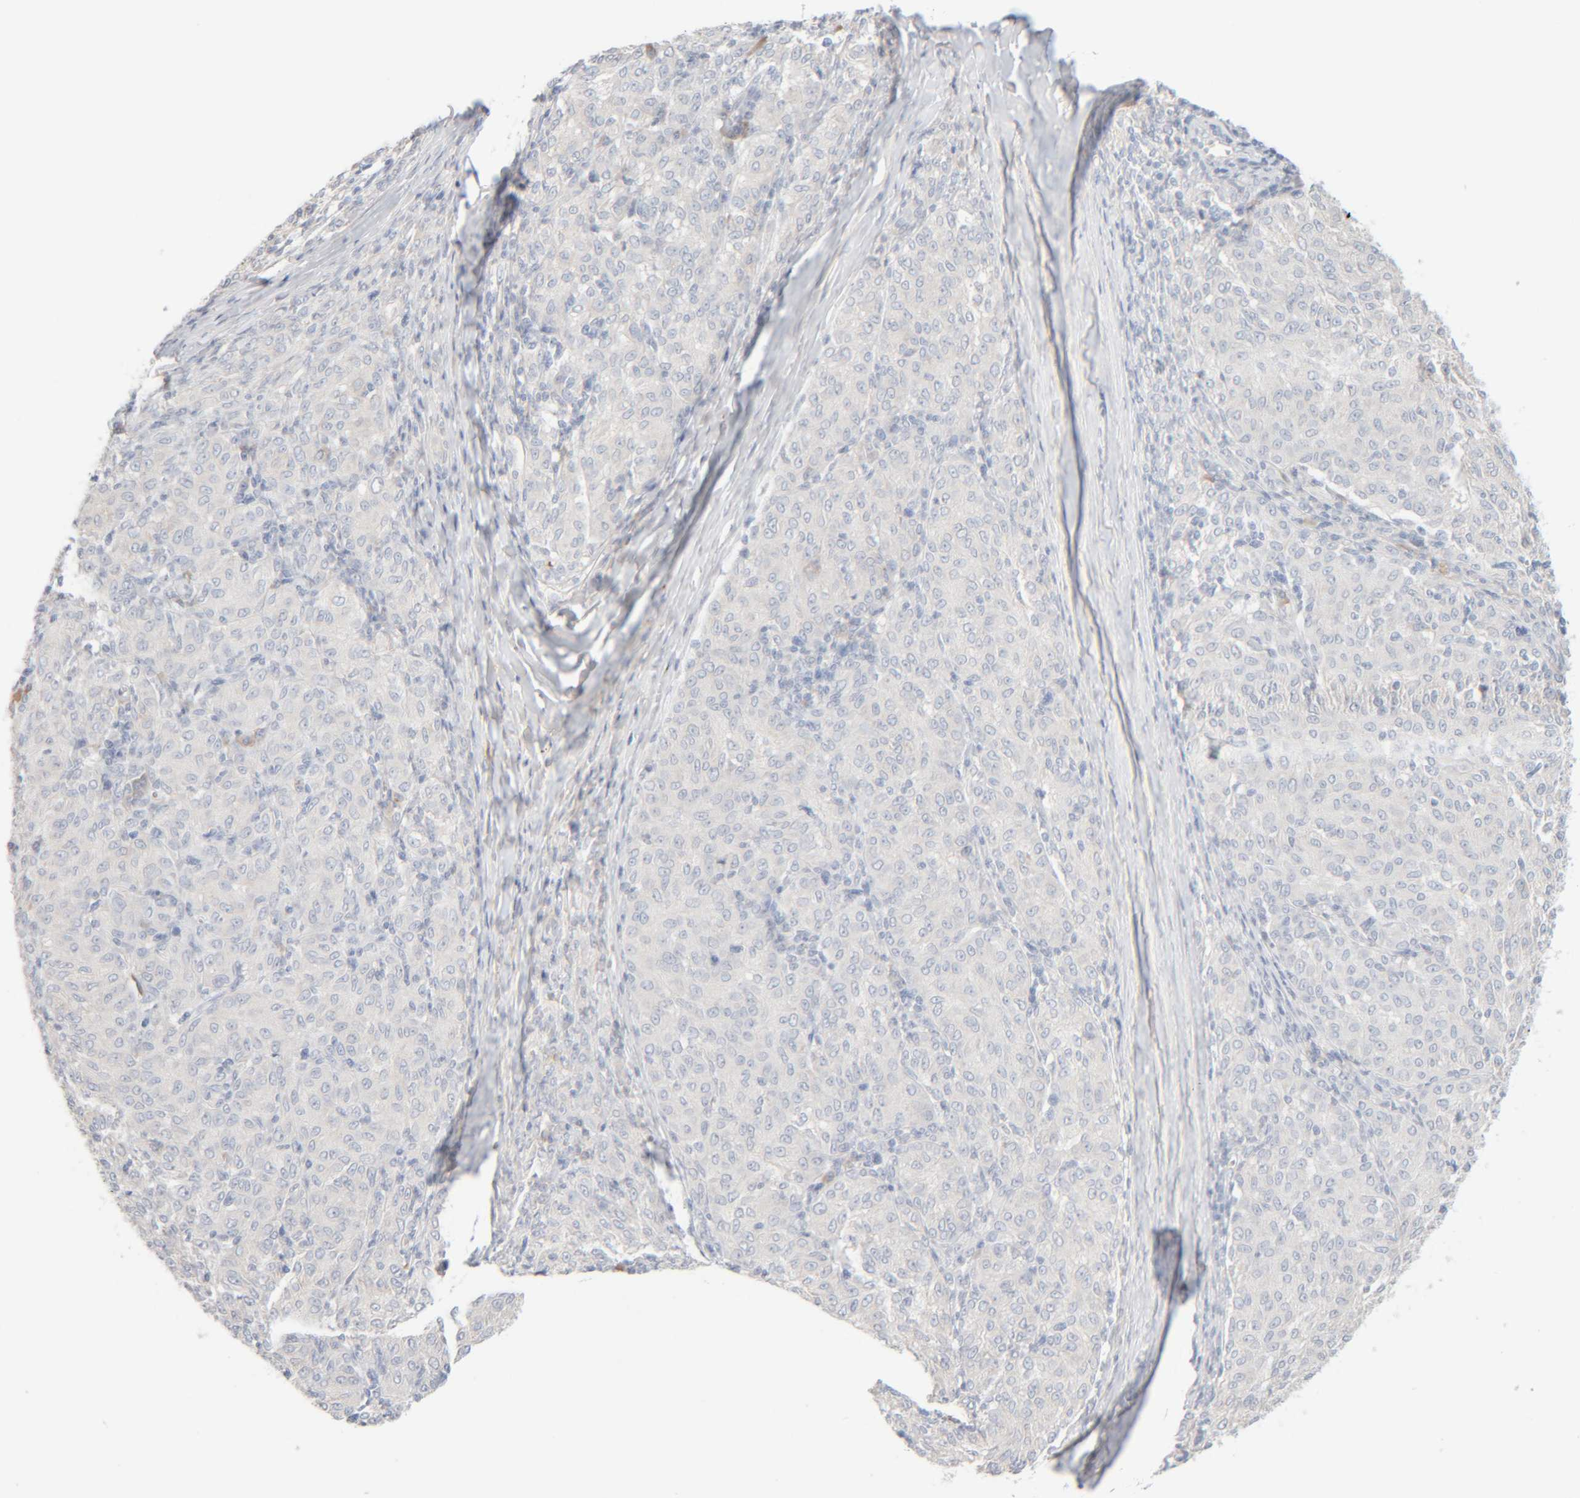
{"staining": {"intensity": "negative", "quantity": "none", "location": "none"}, "tissue": "melanoma", "cell_type": "Tumor cells", "image_type": "cancer", "snomed": [{"axis": "morphology", "description": "Malignant melanoma, NOS"}, {"axis": "topography", "description": "Skin"}], "caption": "Immunohistochemical staining of human melanoma reveals no significant staining in tumor cells.", "gene": "RIDA", "patient": {"sex": "female", "age": 72}}